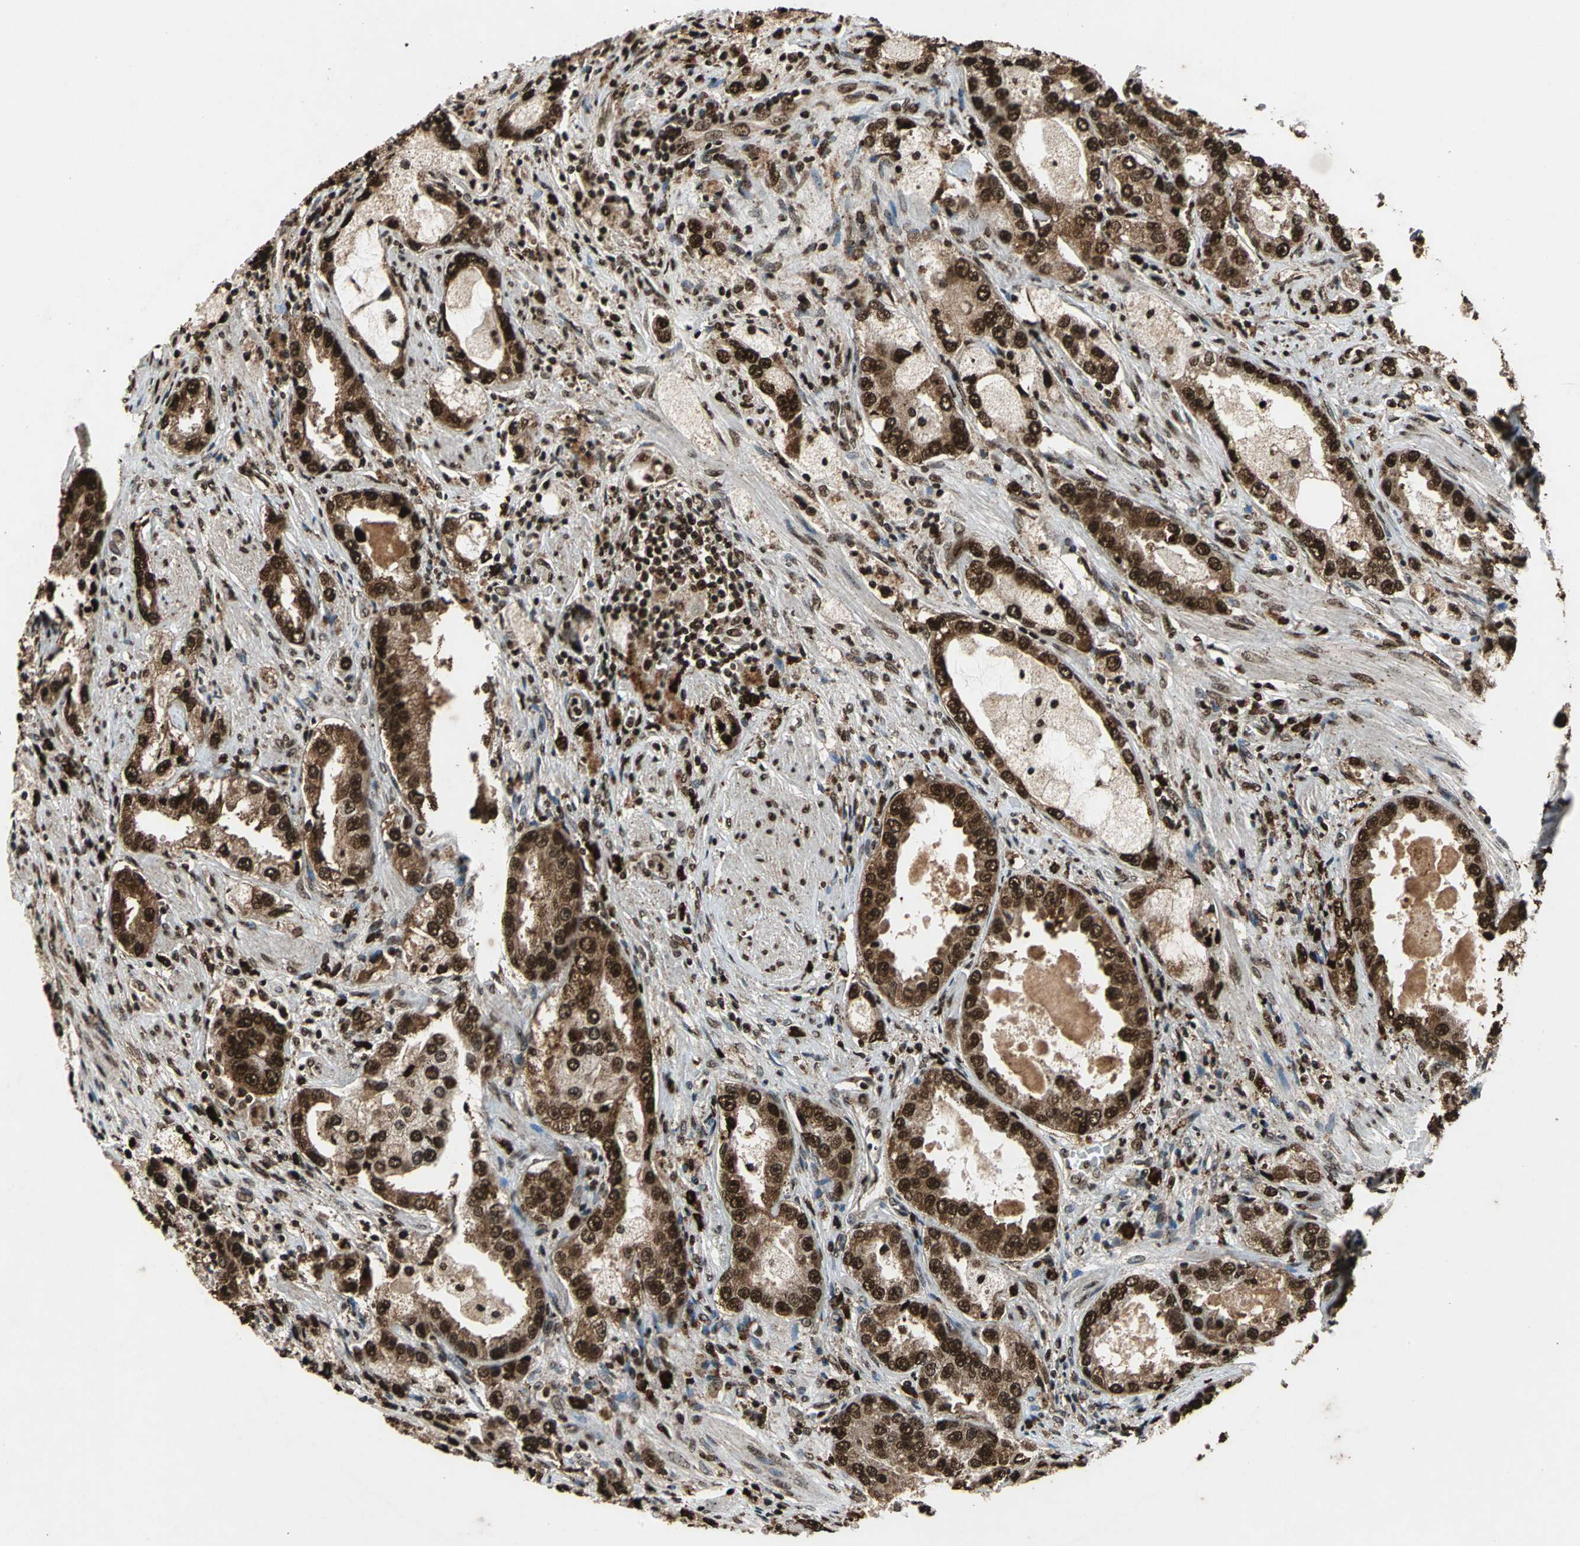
{"staining": {"intensity": "strong", "quantity": ">75%", "location": "cytoplasmic/membranous,nuclear"}, "tissue": "prostate cancer", "cell_type": "Tumor cells", "image_type": "cancer", "snomed": [{"axis": "morphology", "description": "Adenocarcinoma, High grade"}, {"axis": "topography", "description": "Prostate"}], "caption": "Strong cytoplasmic/membranous and nuclear expression is seen in about >75% of tumor cells in adenocarcinoma (high-grade) (prostate). Nuclei are stained in blue.", "gene": "ANP32A", "patient": {"sex": "male", "age": 63}}